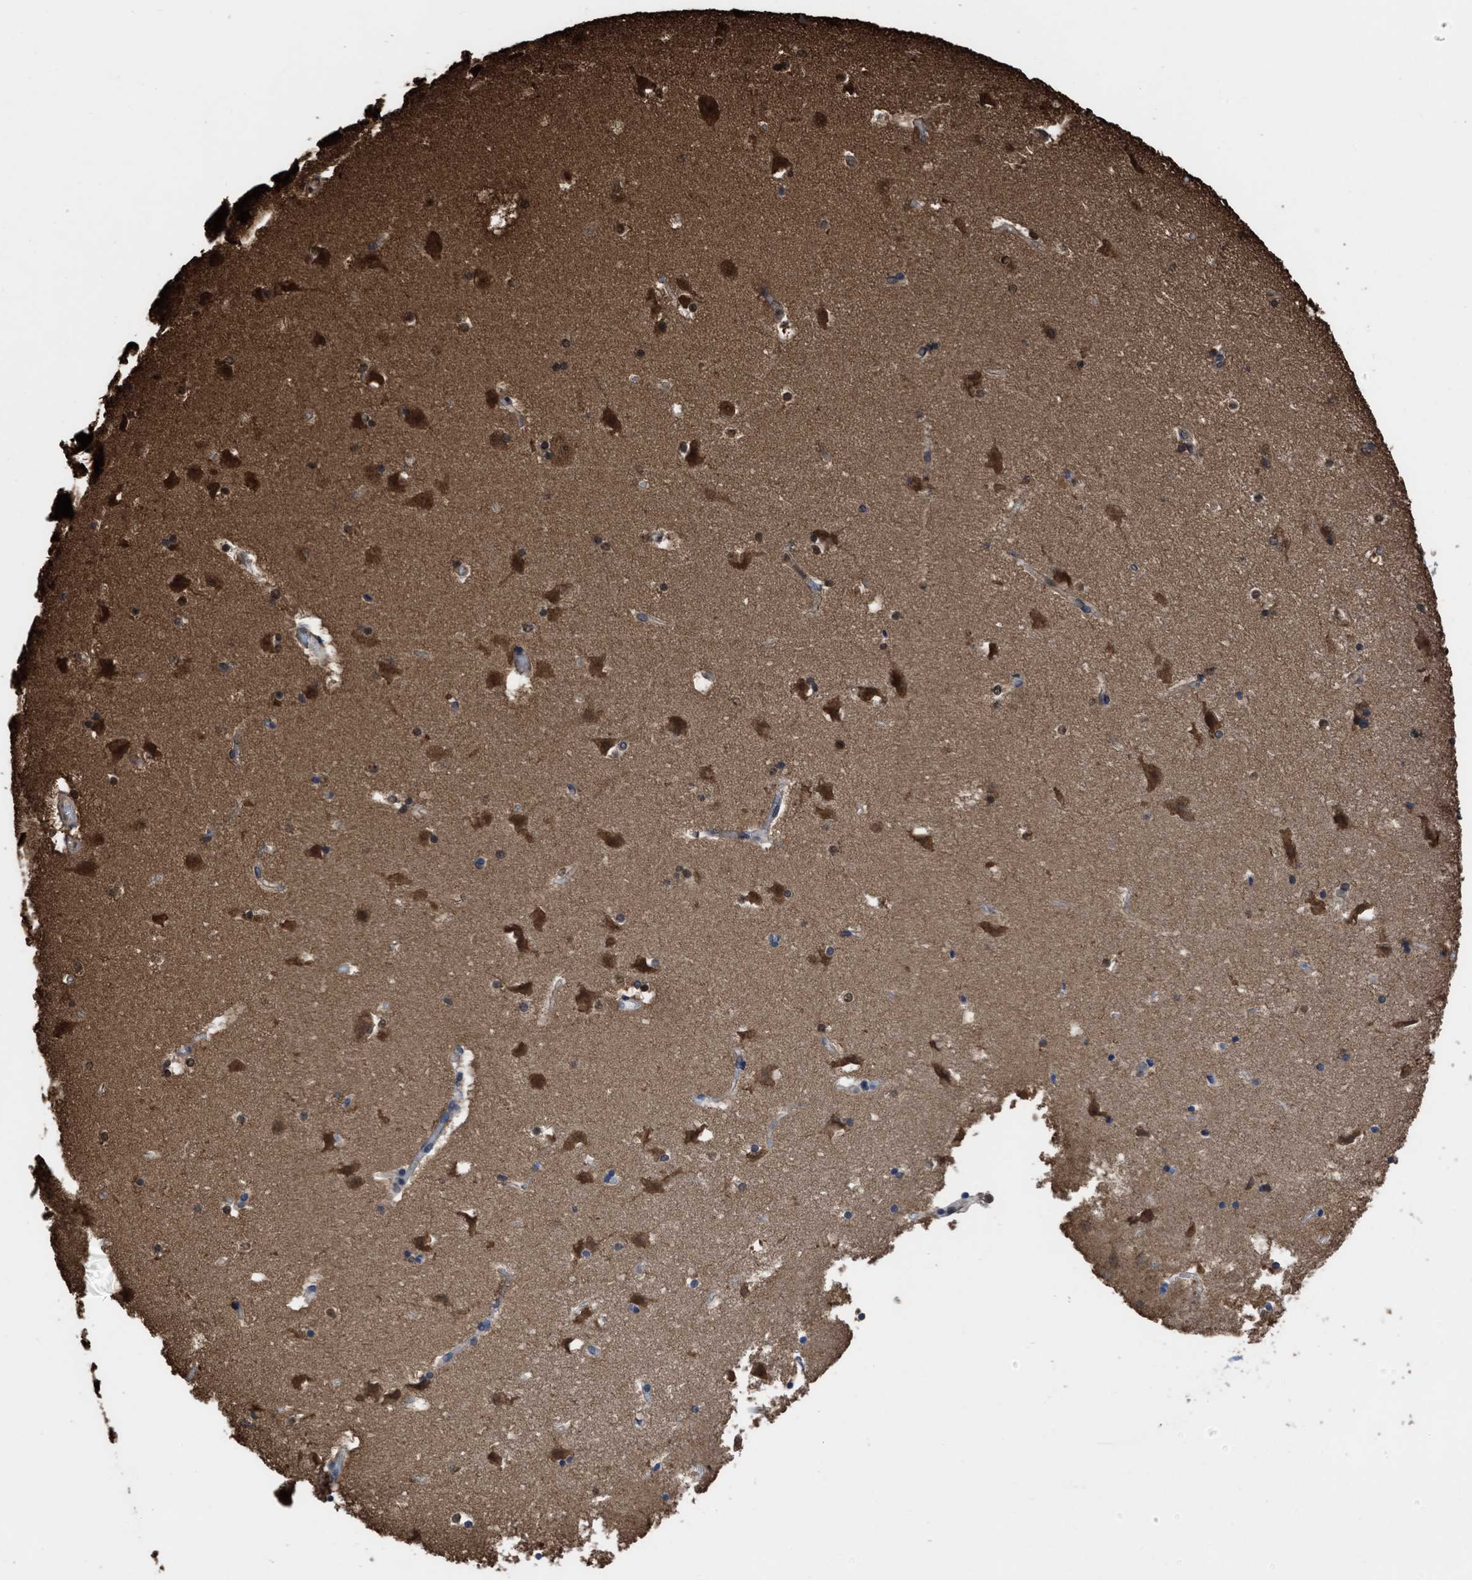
{"staining": {"intensity": "moderate", "quantity": "<25%", "location": "cytoplasmic/membranous,nuclear"}, "tissue": "caudate", "cell_type": "Glial cells", "image_type": "normal", "snomed": [{"axis": "morphology", "description": "Normal tissue, NOS"}, {"axis": "topography", "description": "Lateral ventricle wall"}], "caption": "Immunohistochemical staining of normal caudate reveals <25% levels of moderate cytoplasmic/membranous,nuclear protein expression in approximately <25% of glial cells. Using DAB (3,3'-diaminobenzidine) (brown) and hematoxylin (blue) stains, captured at high magnification using brightfield microscopy.", "gene": "YWHAG", "patient": {"sex": "male", "age": 45}}